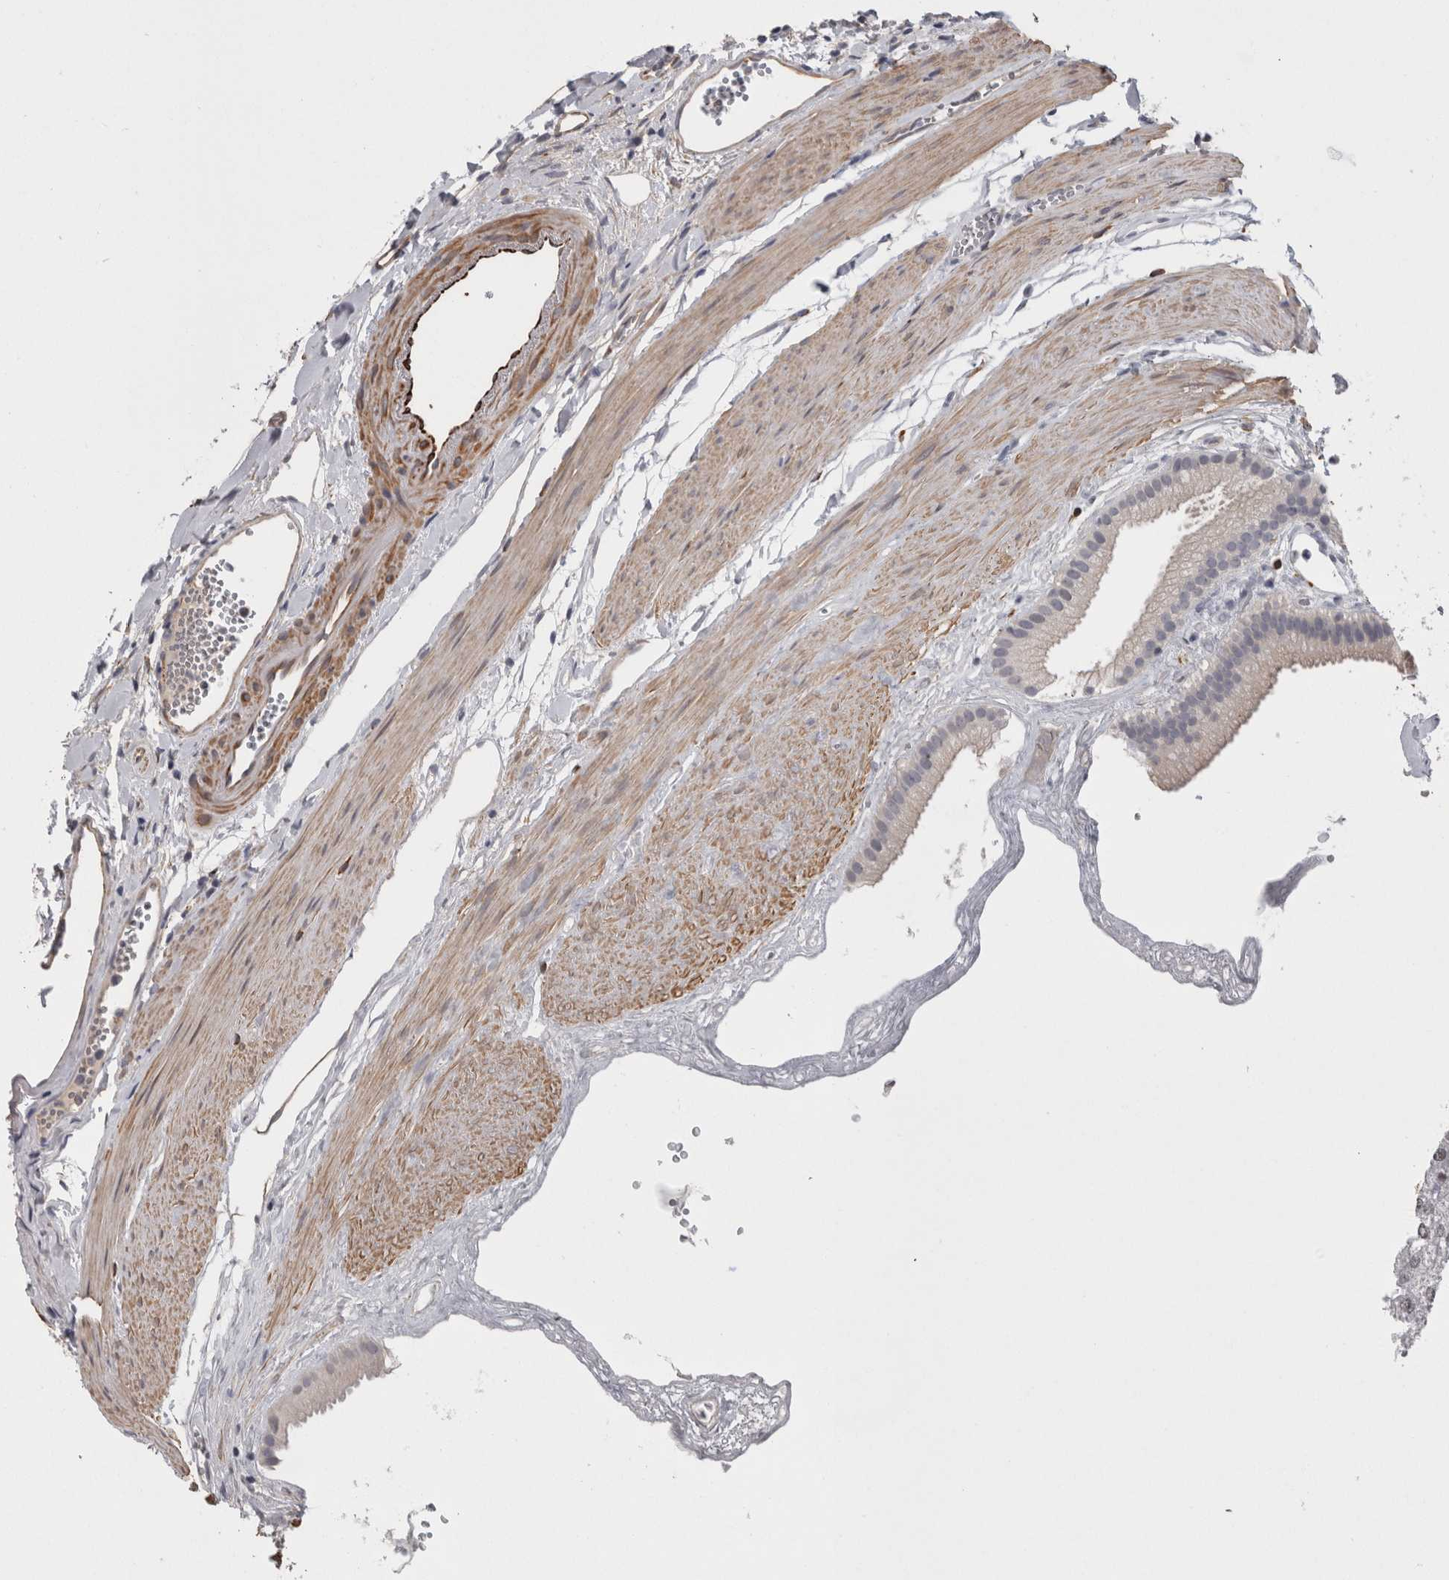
{"staining": {"intensity": "moderate", "quantity": "25%-75%", "location": "cytoplasmic/membranous"}, "tissue": "gallbladder", "cell_type": "Glandular cells", "image_type": "normal", "snomed": [{"axis": "morphology", "description": "Normal tissue, NOS"}, {"axis": "topography", "description": "Gallbladder"}], "caption": "Protein analysis of unremarkable gallbladder shows moderate cytoplasmic/membranous positivity in about 25%-75% of glandular cells.", "gene": "RMDN1", "patient": {"sex": "female", "age": 64}}